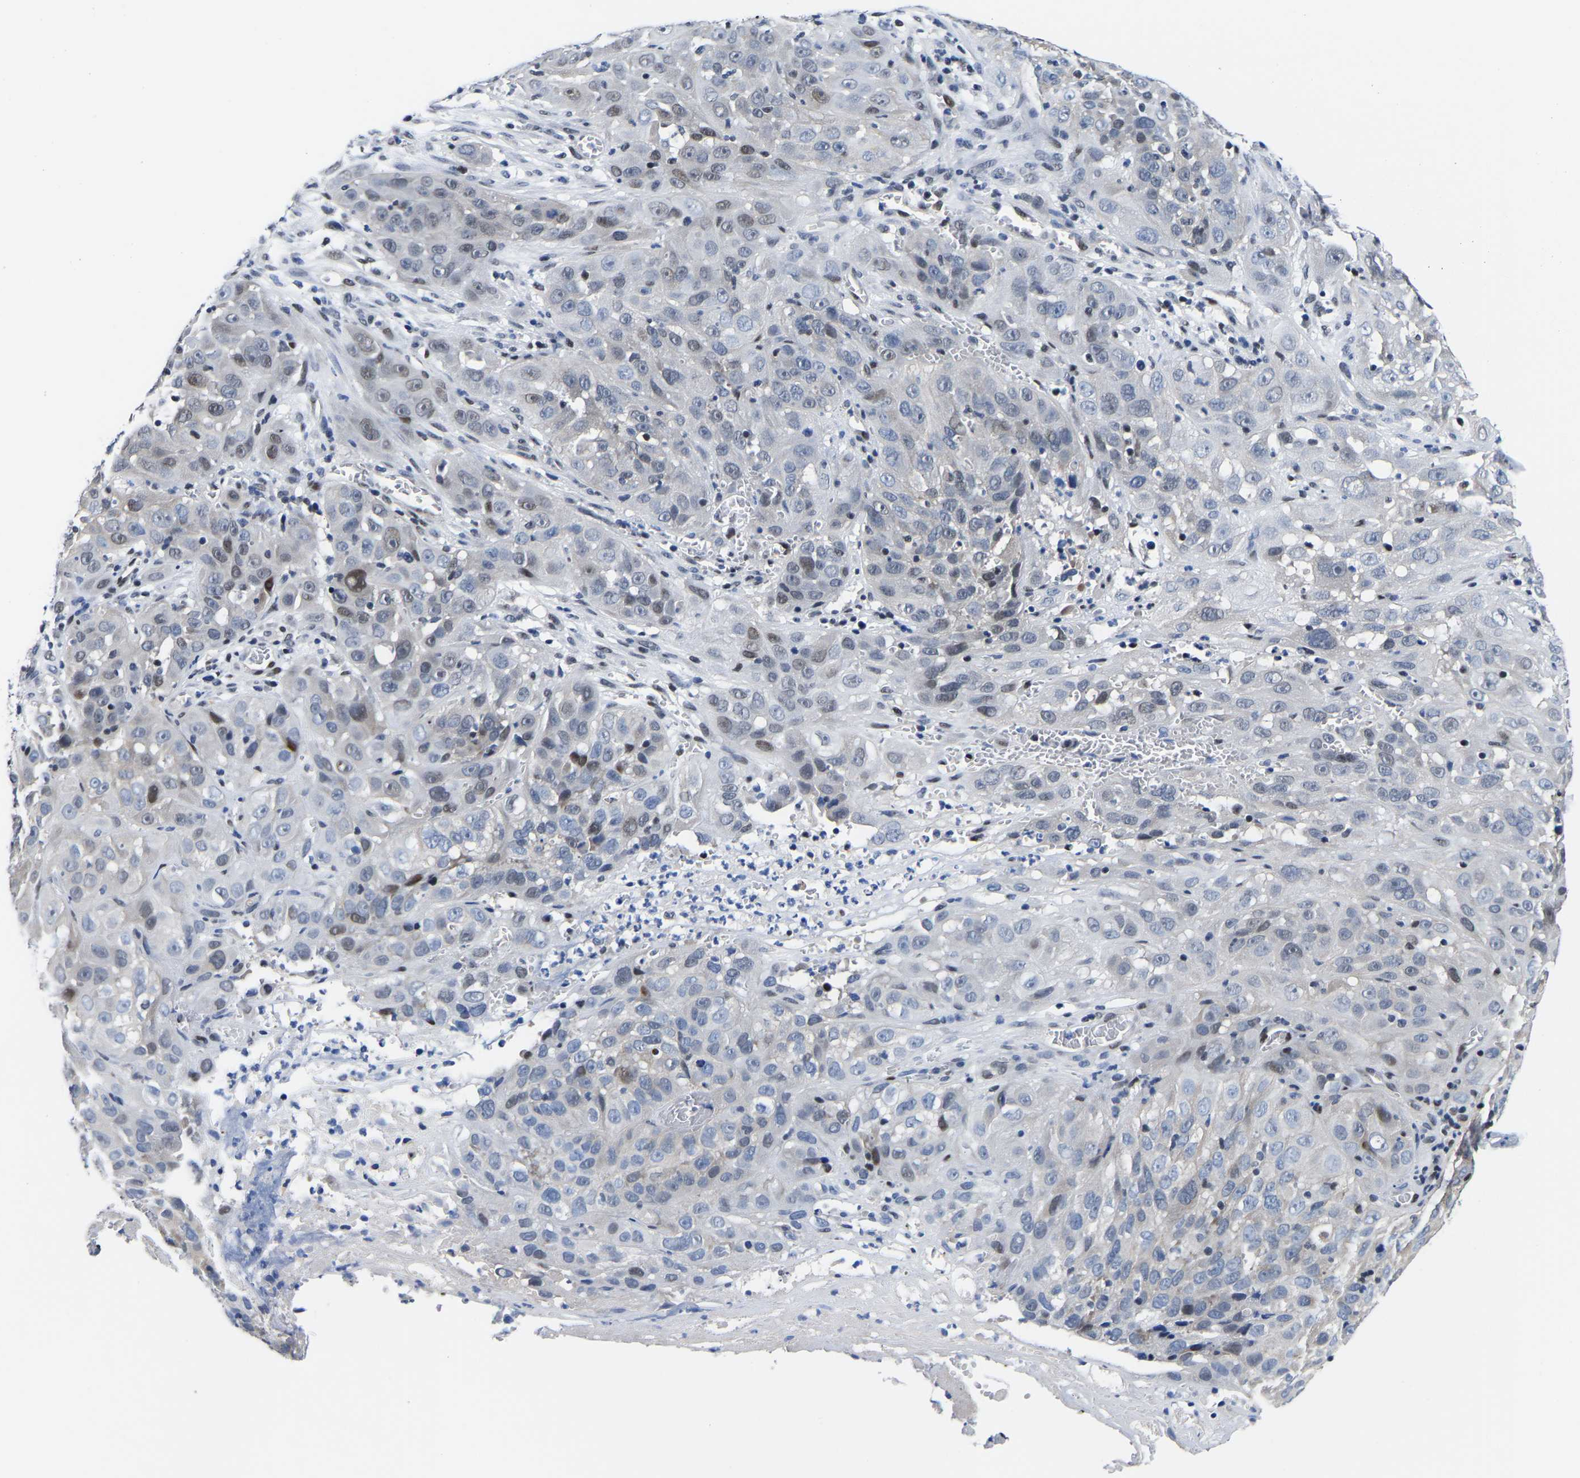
{"staining": {"intensity": "weak", "quantity": "<25%", "location": "nuclear"}, "tissue": "cervical cancer", "cell_type": "Tumor cells", "image_type": "cancer", "snomed": [{"axis": "morphology", "description": "Squamous cell carcinoma, NOS"}, {"axis": "topography", "description": "Cervix"}], "caption": "Immunohistochemistry (IHC) of human cervical cancer (squamous cell carcinoma) shows no staining in tumor cells.", "gene": "PTRHD1", "patient": {"sex": "female", "age": 32}}